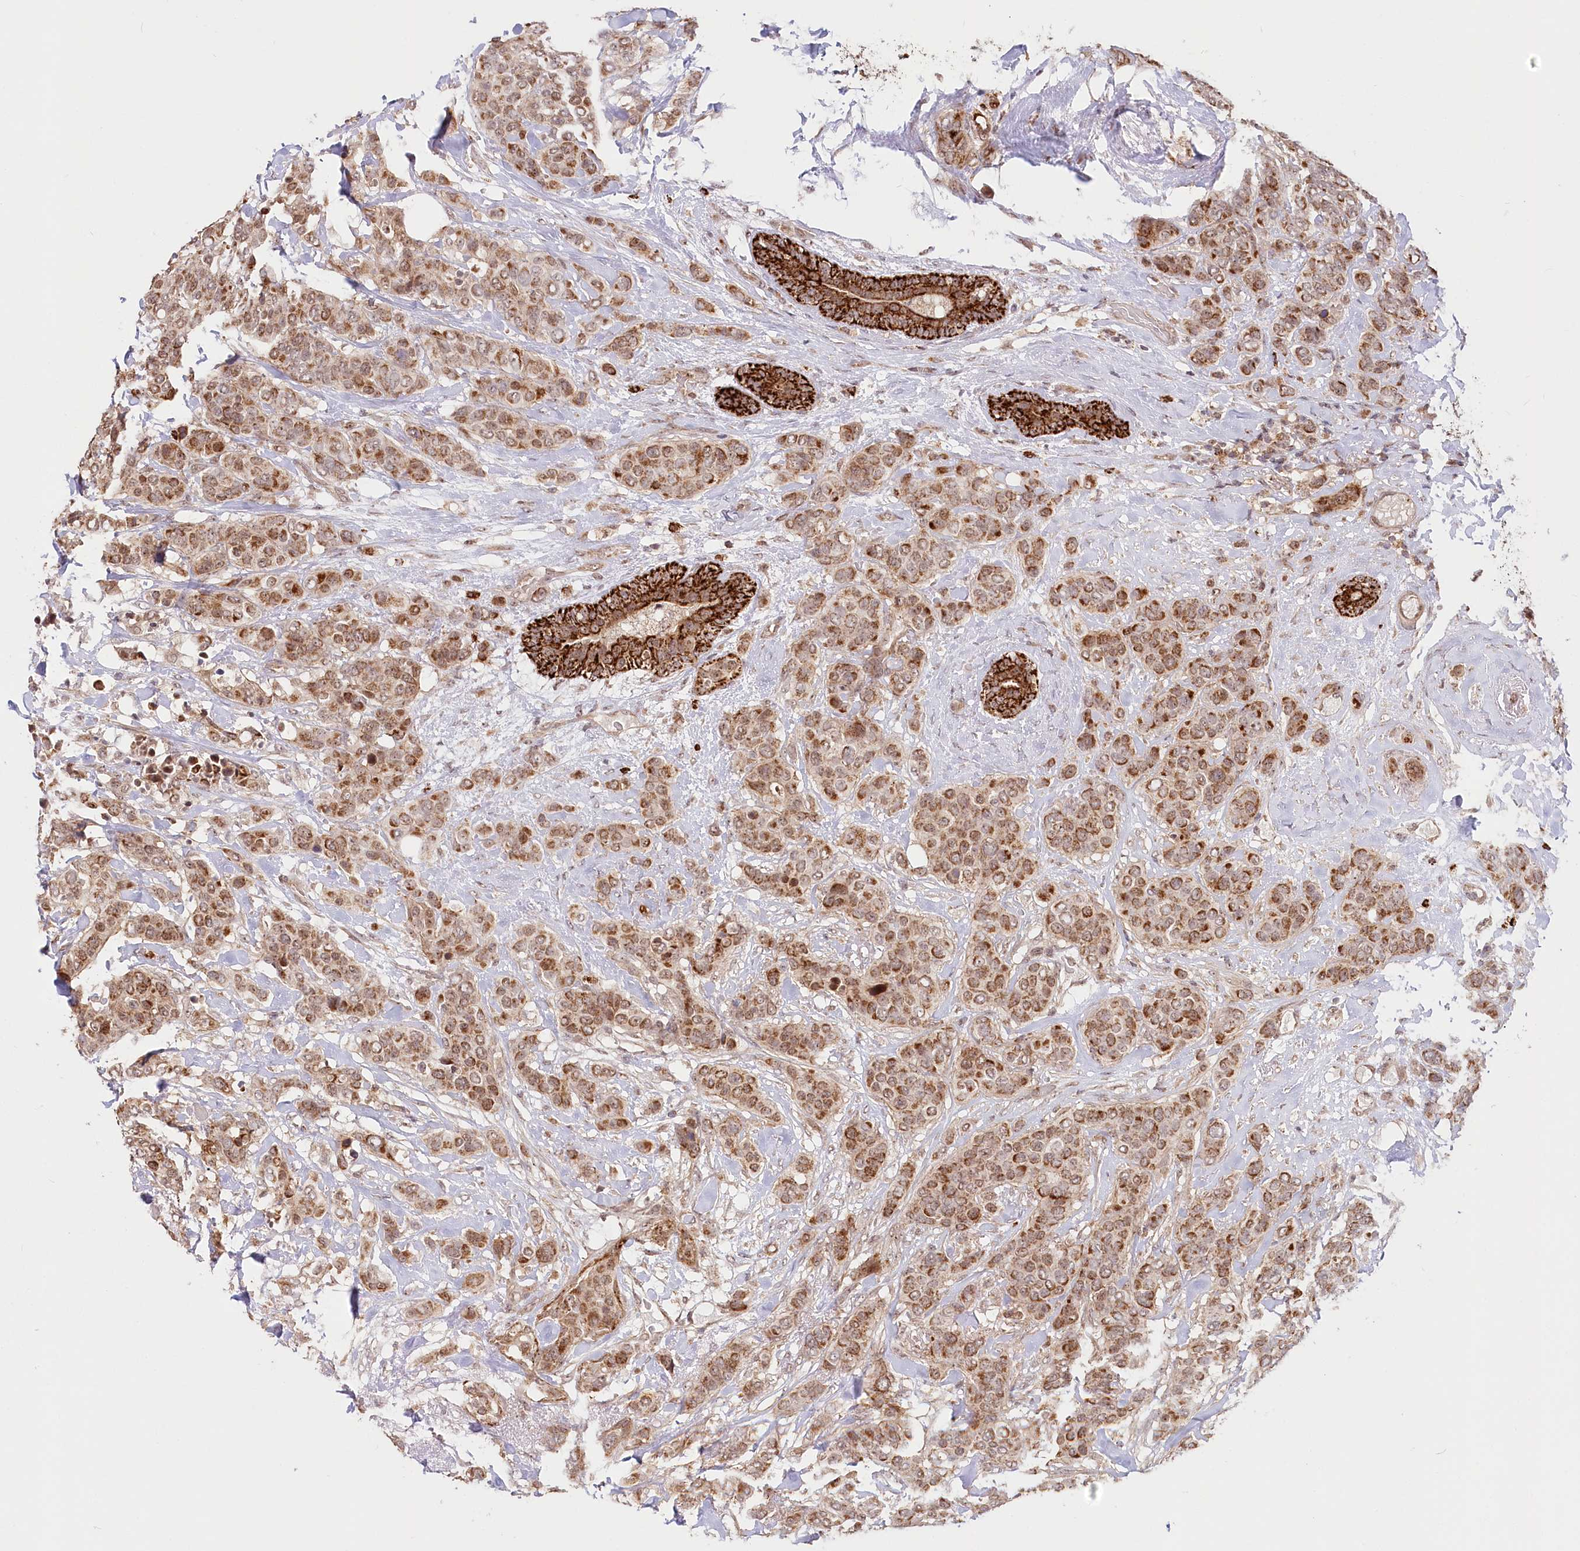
{"staining": {"intensity": "strong", "quantity": "25%-75%", "location": "cytoplasmic/membranous"}, "tissue": "breast cancer", "cell_type": "Tumor cells", "image_type": "cancer", "snomed": [{"axis": "morphology", "description": "Lobular carcinoma"}, {"axis": "topography", "description": "Breast"}], "caption": "Breast cancer (lobular carcinoma) stained for a protein (brown) exhibits strong cytoplasmic/membranous positive expression in approximately 25%-75% of tumor cells.", "gene": "RTN4IP1", "patient": {"sex": "female", "age": 51}}